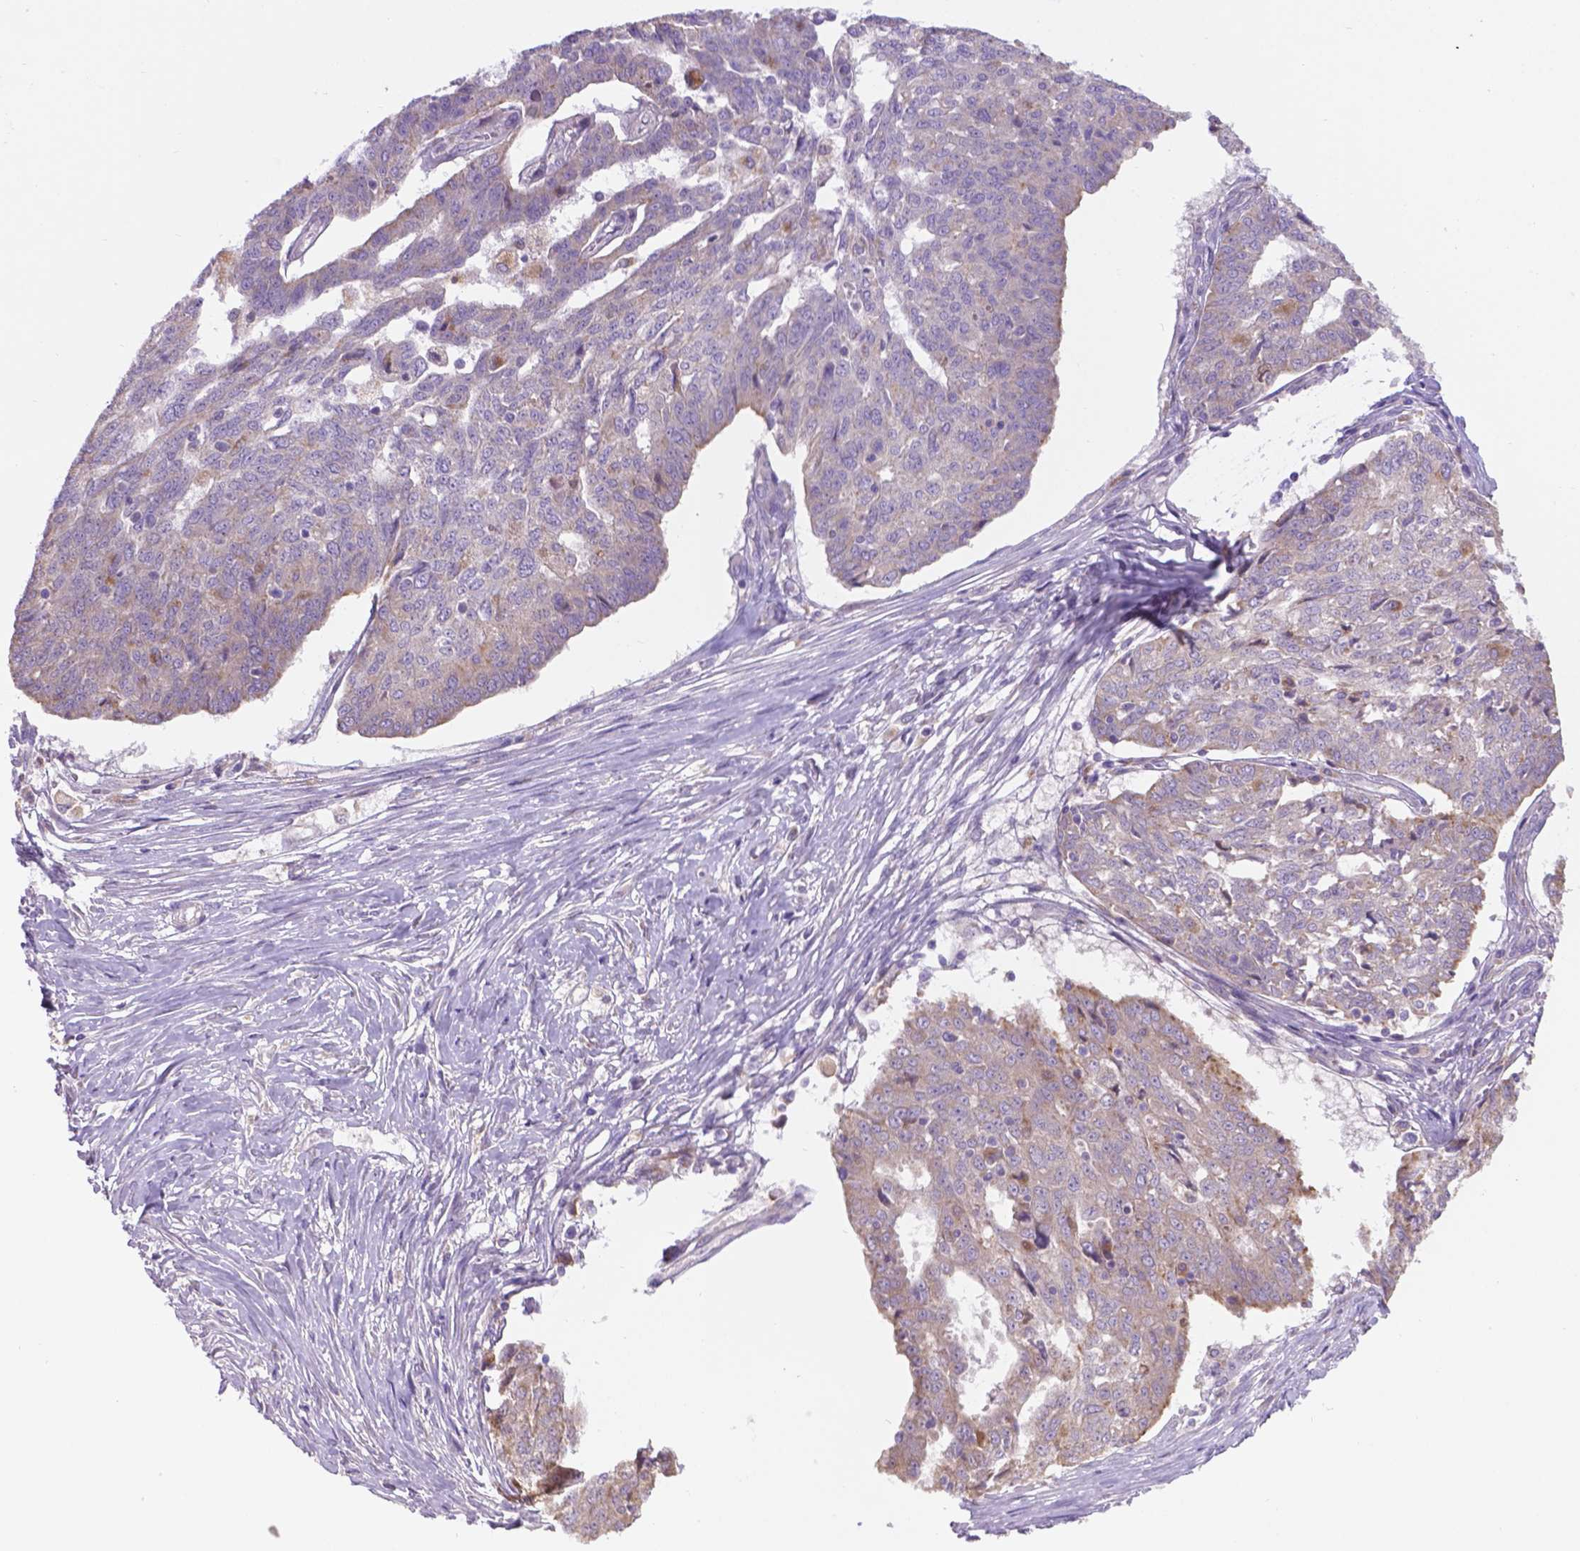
{"staining": {"intensity": "weak", "quantity": "<25%", "location": "cytoplasmic/membranous"}, "tissue": "ovarian cancer", "cell_type": "Tumor cells", "image_type": "cancer", "snomed": [{"axis": "morphology", "description": "Cystadenocarcinoma, serous, NOS"}, {"axis": "topography", "description": "Ovary"}], "caption": "The photomicrograph reveals no staining of tumor cells in serous cystadenocarcinoma (ovarian).", "gene": "CDH7", "patient": {"sex": "female", "age": 67}}